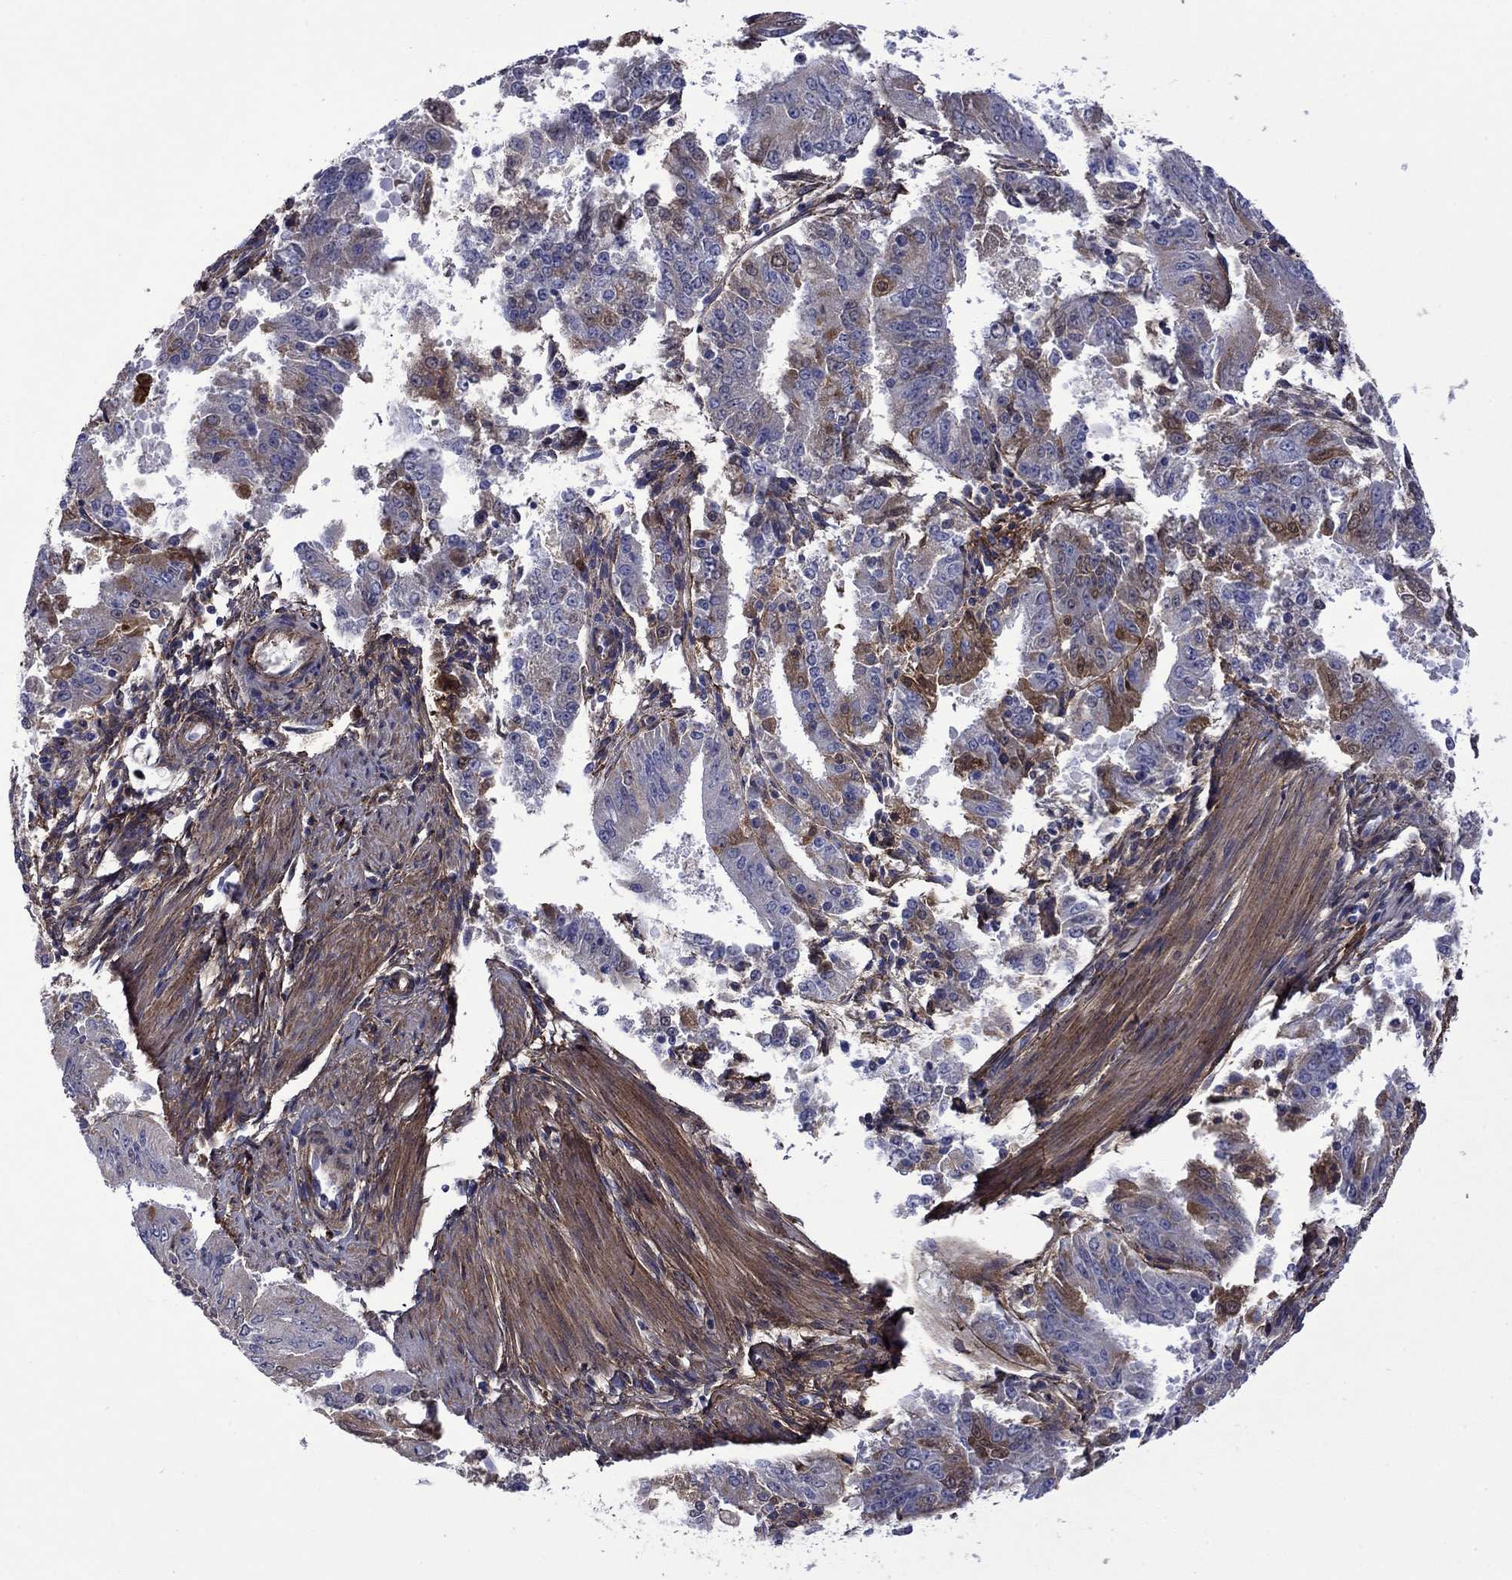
{"staining": {"intensity": "moderate", "quantity": "<25%", "location": "cytoplasmic/membranous"}, "tissue": "ovarian cancer", "cell_type": "Tumor cells", "image_type": "cancer", "snomed": [{"axis": "morphology", "description": "Carcinoma, endometroid"}, {"axis": "topography", "description": "Ovary"}], "caption": "The image reveals a brown stain indicating the presence of a protein in the cytoplasmic/membranous of tumor cells in ovarian cancer (endometroid carcinoma).", "gene": "HSPG2", "patient": {"sex": "female", "age": 42}}